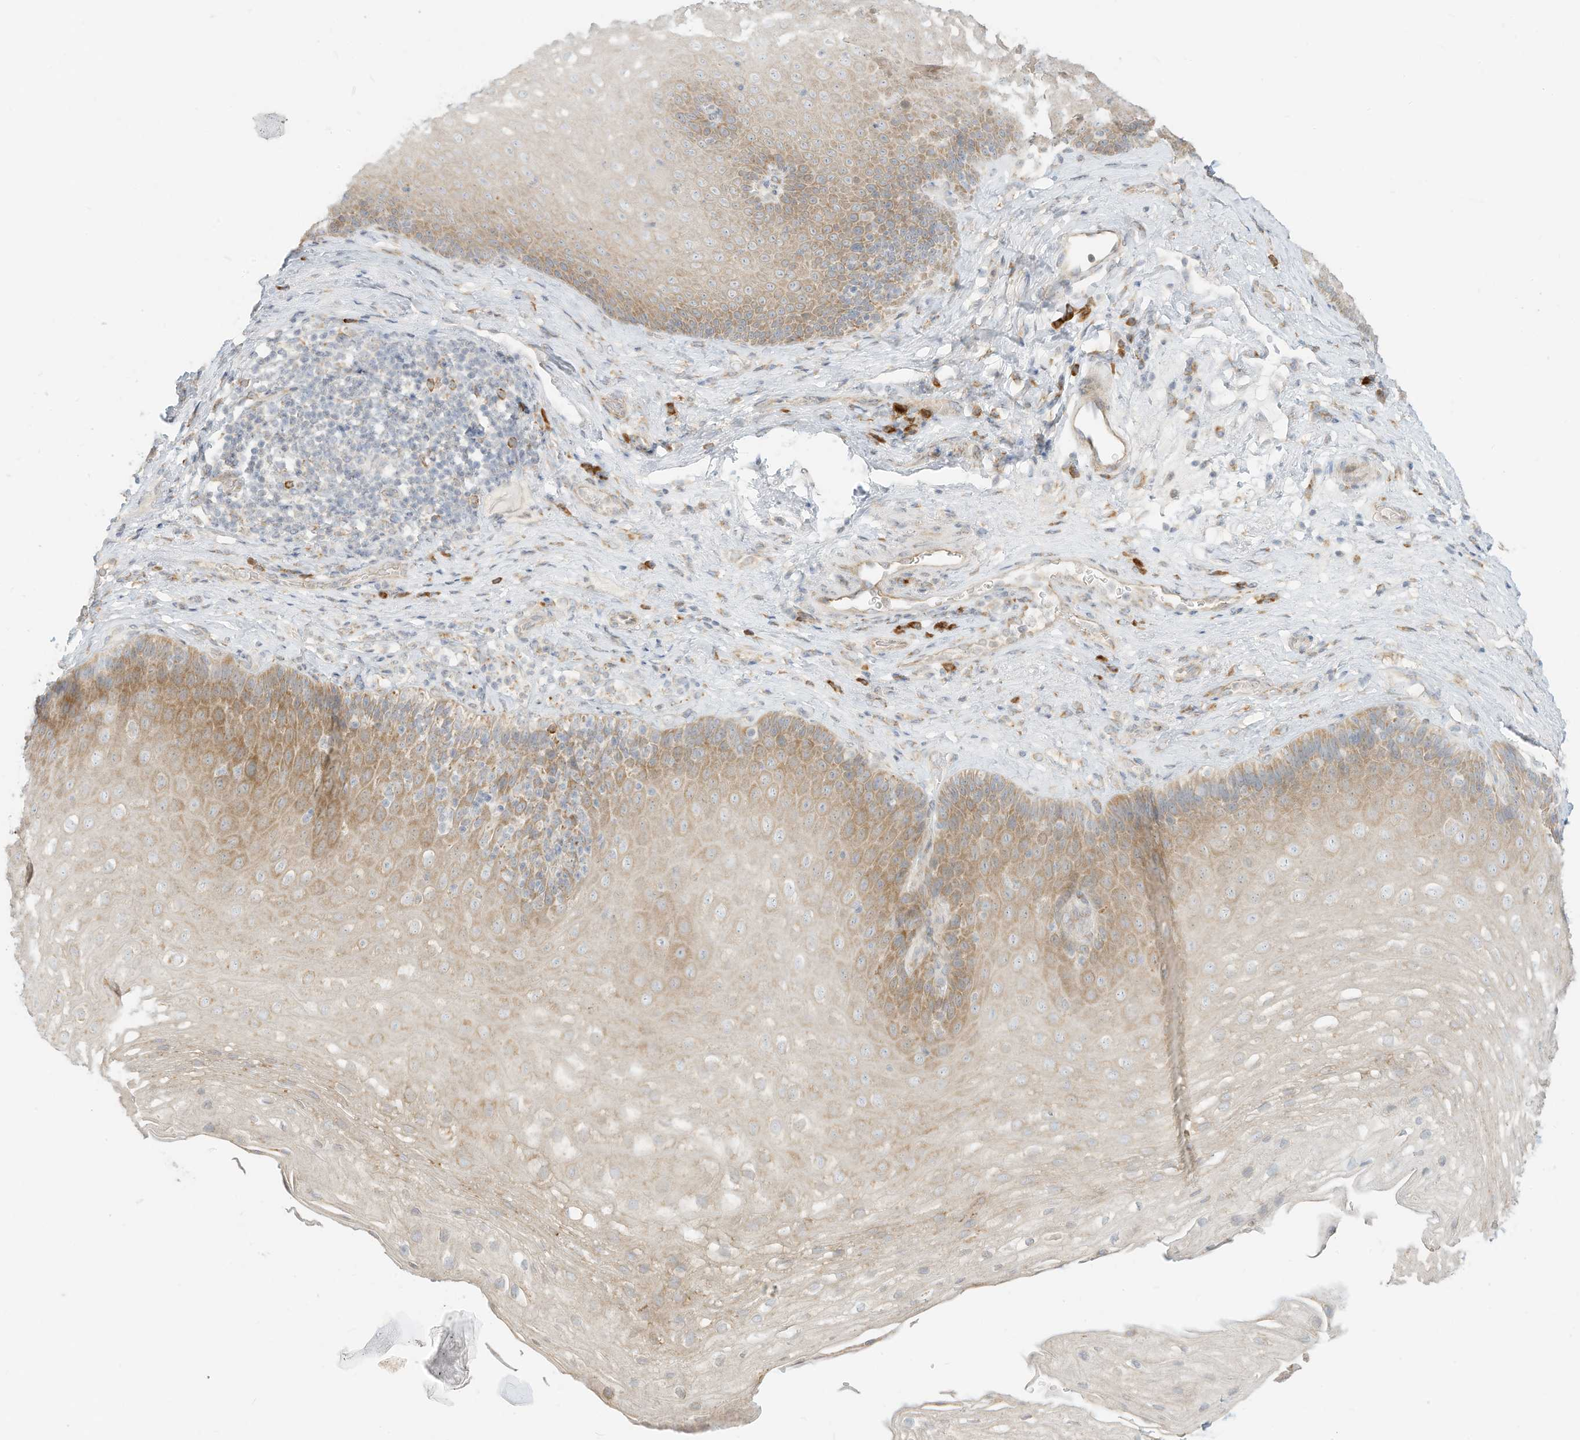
{"staining": {"intensity": "weak", "quantity": "25%-75%", "location": "cytoplasmic/membranous"}, "tissue": "esophagus", "cell_type": "Squamous epithelial cells", "image_type": "normal", "snomed": [{"axis": "morphology", "description": "Normal tissue, NOS"}, {"axis": "topography", "description": "Esophagus"}], "caption": "This image exhibits immunohistochemistry (IHC) staining of benign esophagus, with low weak cytoplasmic/membranous expression in about 25%-75% of squamous epithelial cells.", "gene": "STT3A", "patient": {"sex": "female", "age": 66}}